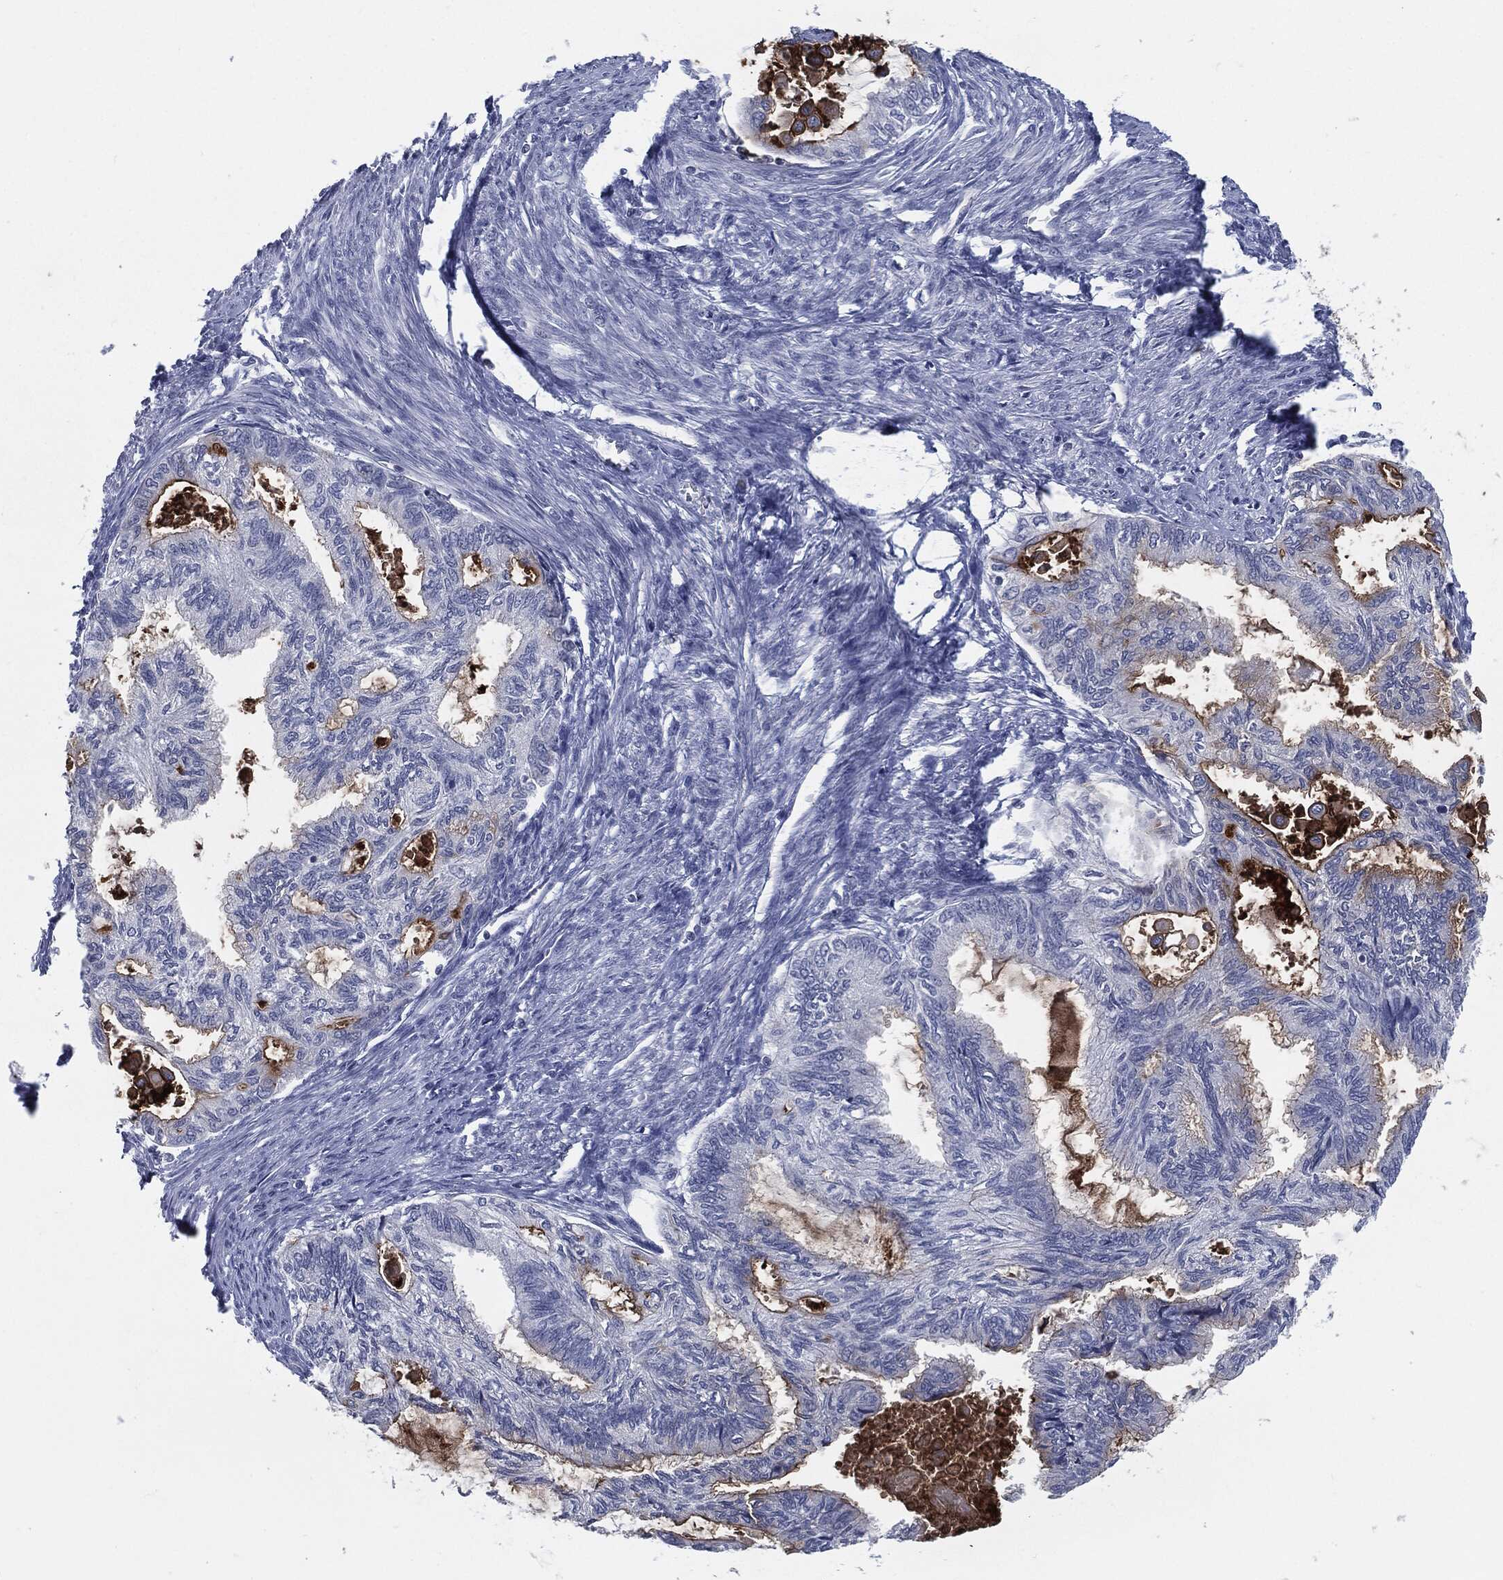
{"staining": {"intensity": "strong", "quantity": "<25%", "location": "cytoplasmic/membranous"}, "tissue": "endometrial cancer", "cell_type": "Tumor cells", "image_type": "cancer", "snomed": [{"axis": "morphology", "description": "Adenocarcinoma, NOS"}, {"axis": "topography", "description": "Endometrium"}], "caption": "Immunohistochemistry (IHC) image of endometrial adenocarcinoma stained for a protein (brown), which exhibits medium levels of strong cytoplasmic/membranous expression in about <25% of tumor cells.", "gene": "PROM1", "patient": {"sex": "female", "age": 86}}